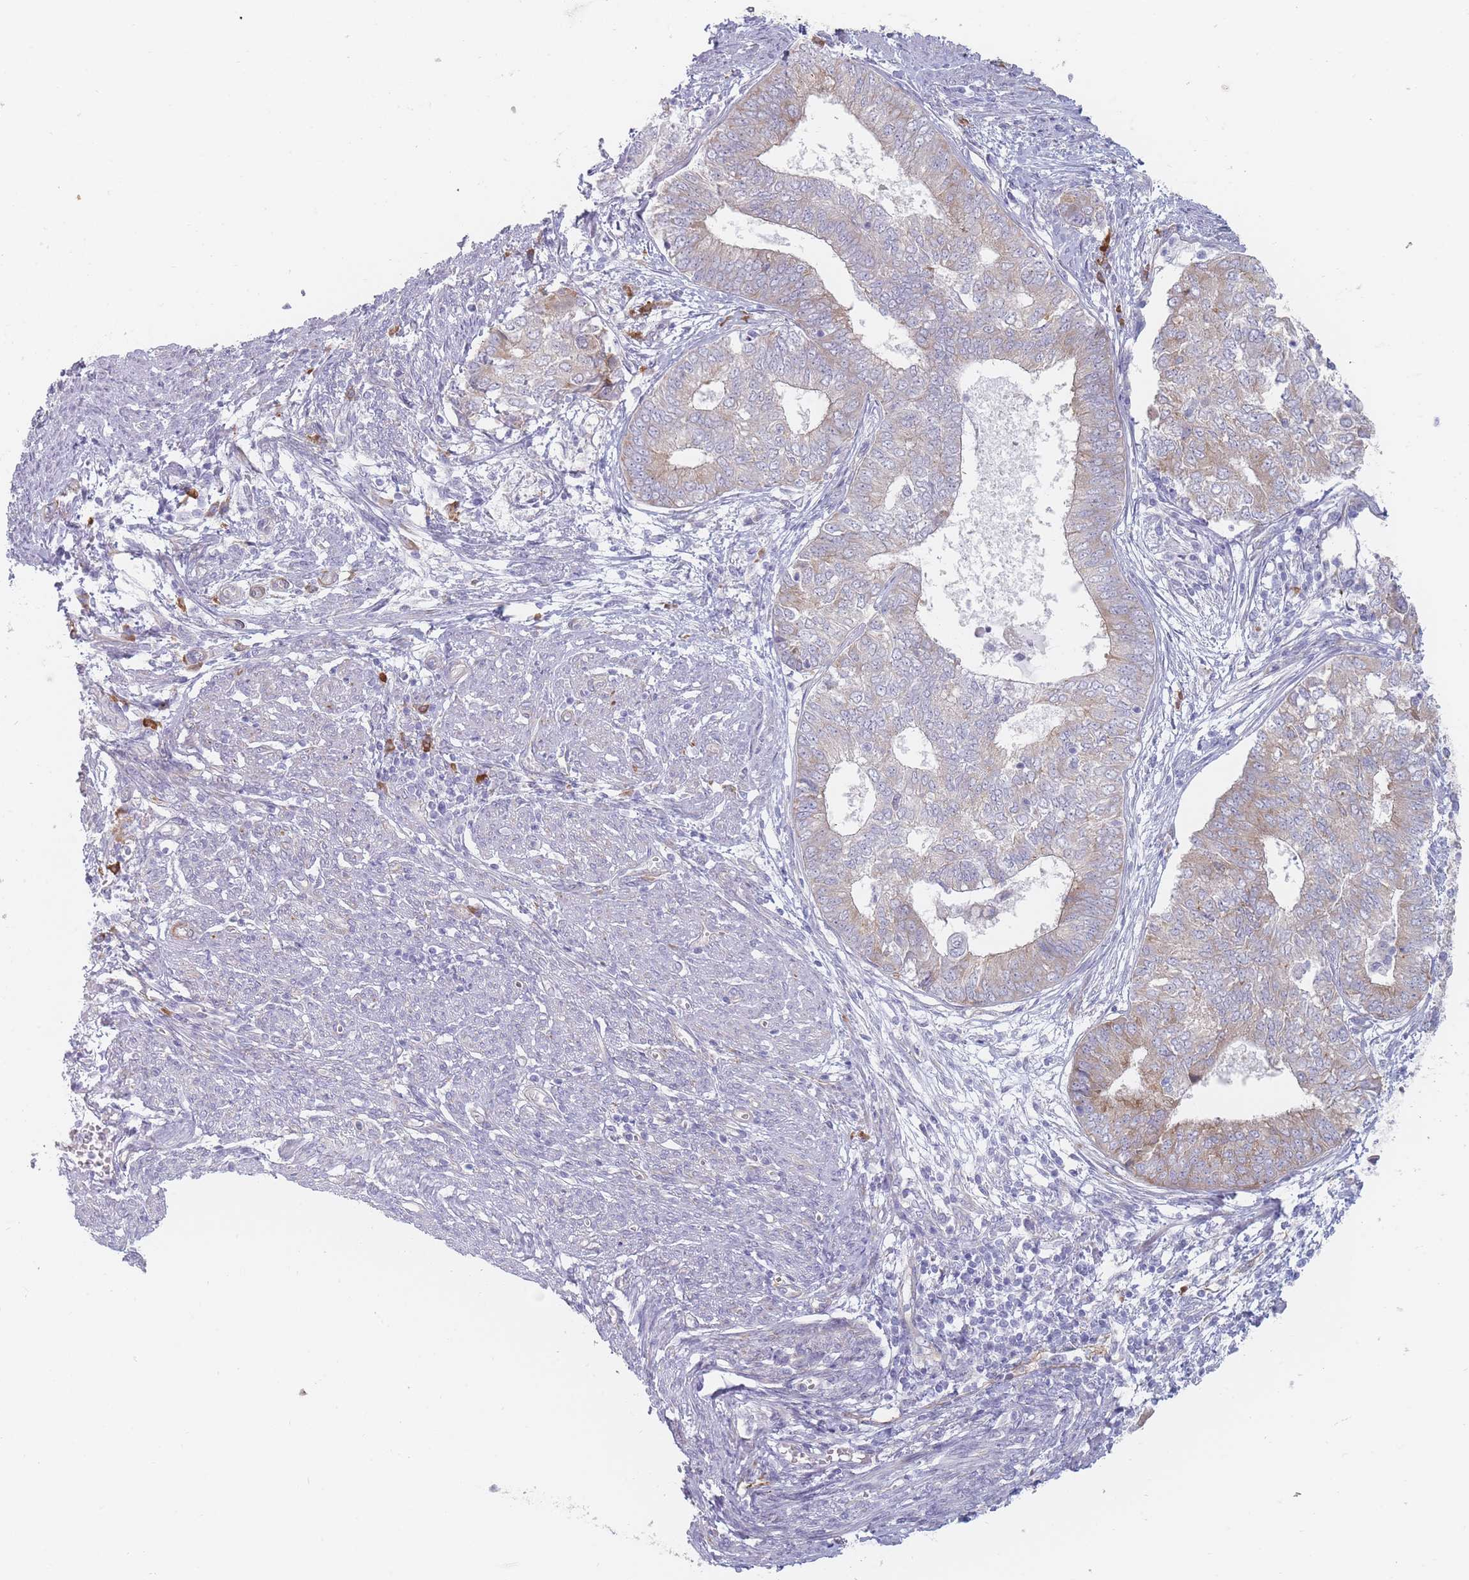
{"staining": {"intensity": "weak", "quantity": "25%-75%", "location": "cytoplasmic/membranous"}, "tissue": "endometrial cancer", "cell_type": "Tumor cells", "image_type": "cancer", "snomed": [{"axis": "morphology", "description": "Adenocarcinoma, NOS"}, {"axis": "topography", "description": "Endometrium"}], "caption": "Endometrial adenocarcinoma stained for a protein demonstrates weak cytoplasmic/membranous positivity in tumor cells. (Stains: DAB (3,3'-diaminobenzidine) in brown, nuclei in blue, Microscopy: brightfield microscopy at high magnification).", "gene": "ERBIN", "patient": {"sex": "female", "age": 62}}